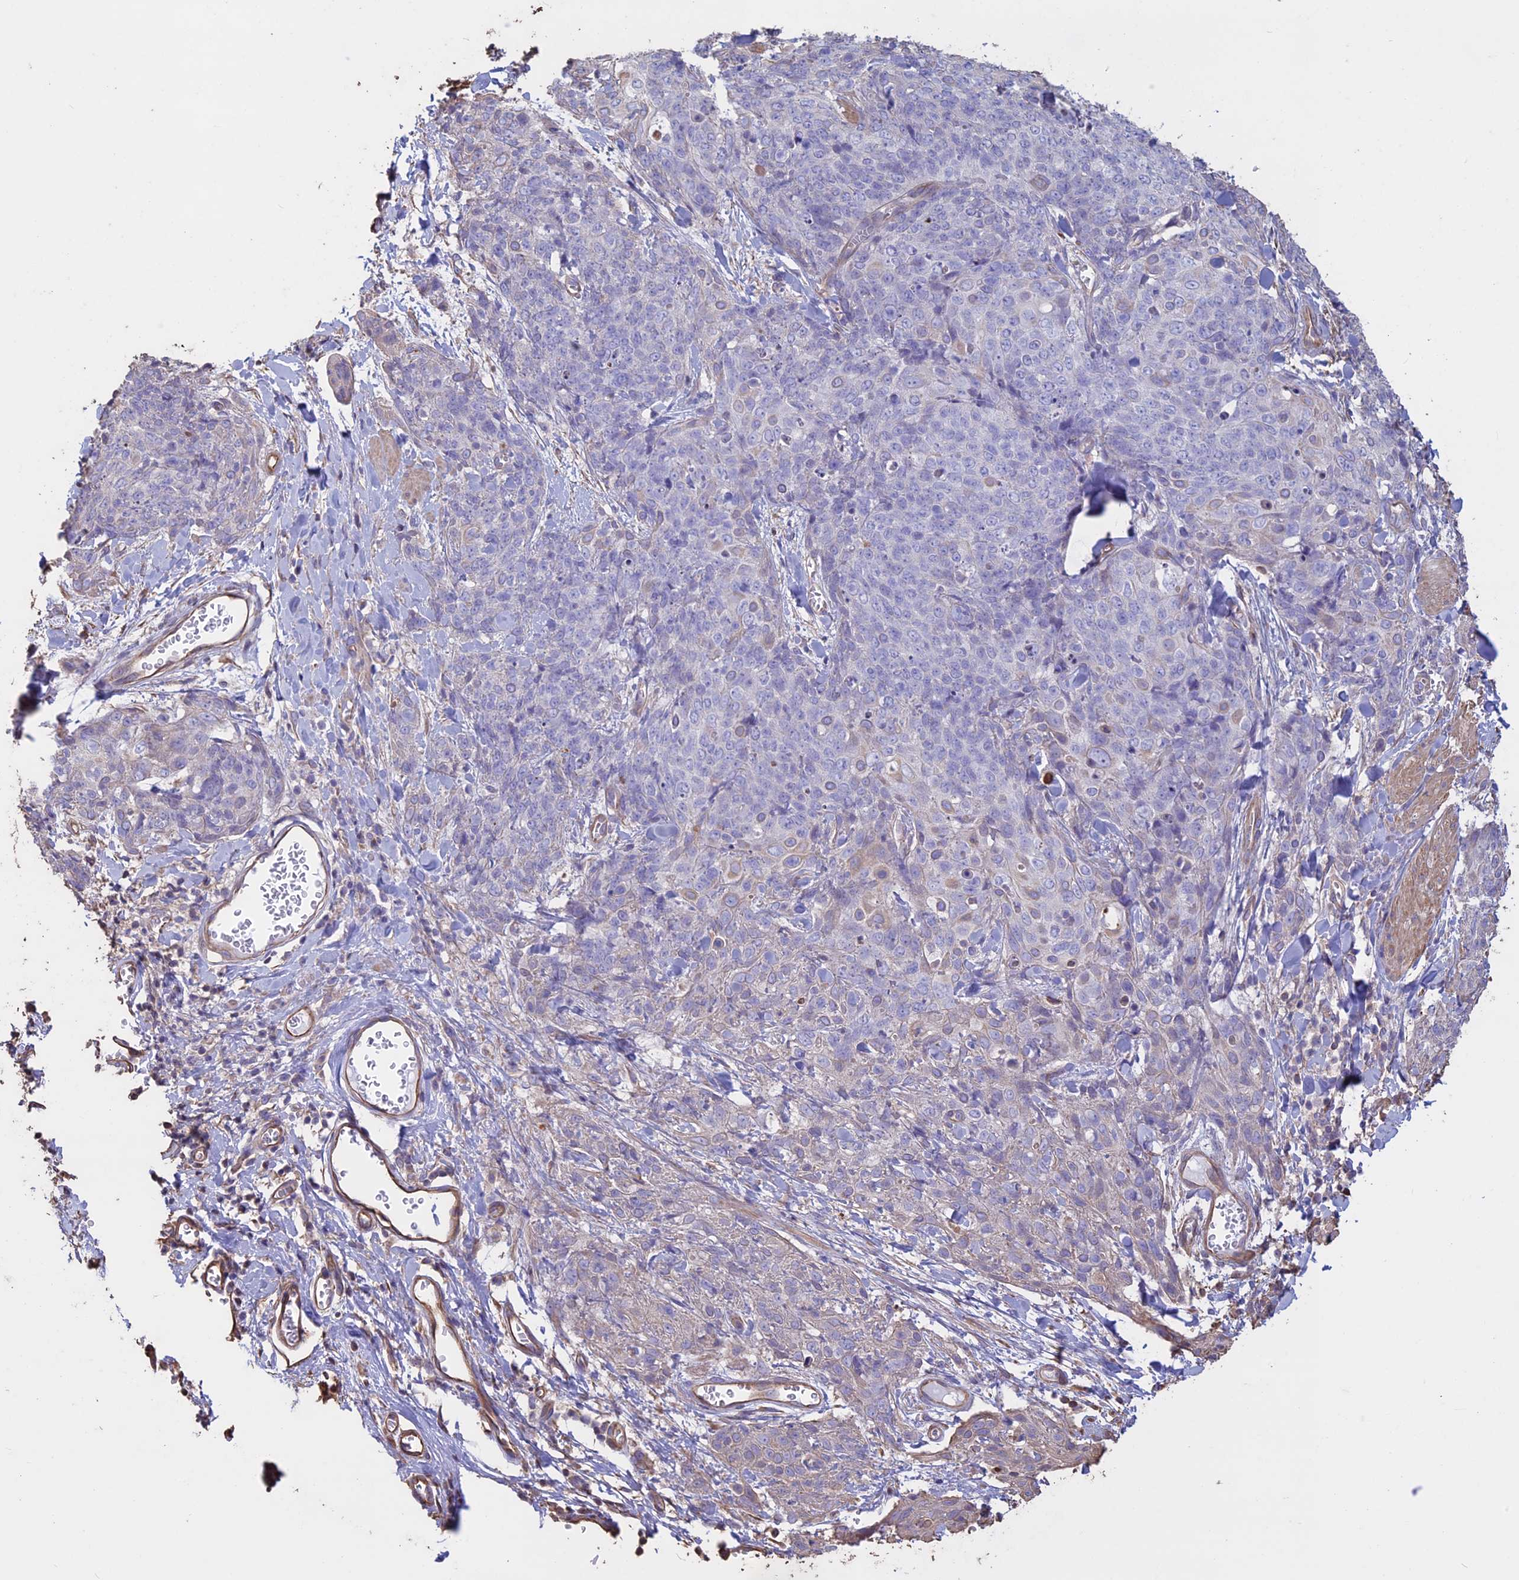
{"staining": {"intensity": "negative", "quantity": "none", "location": "none"}, "tissue": "skin cancer", "cell_type": "Tumor cells", "image_type": "cancer", "snomed": [{"axis": "morphology", "description": "Squamous cell carcinoma, NOS"}, {"axis": "topography", "description": "Skin"}, {"axis": "topography", "description": "Vulva"}], "caption": "Tumor cells show no significant protein expression in skin squamous cell carcinoma. (Brightfield microscopy of DAB (3,3'-diaminobenzidine) immunohistochemistry at high magnification).", "gene": "CCDC148", "patient": {"sex": "female", "age": 85}}